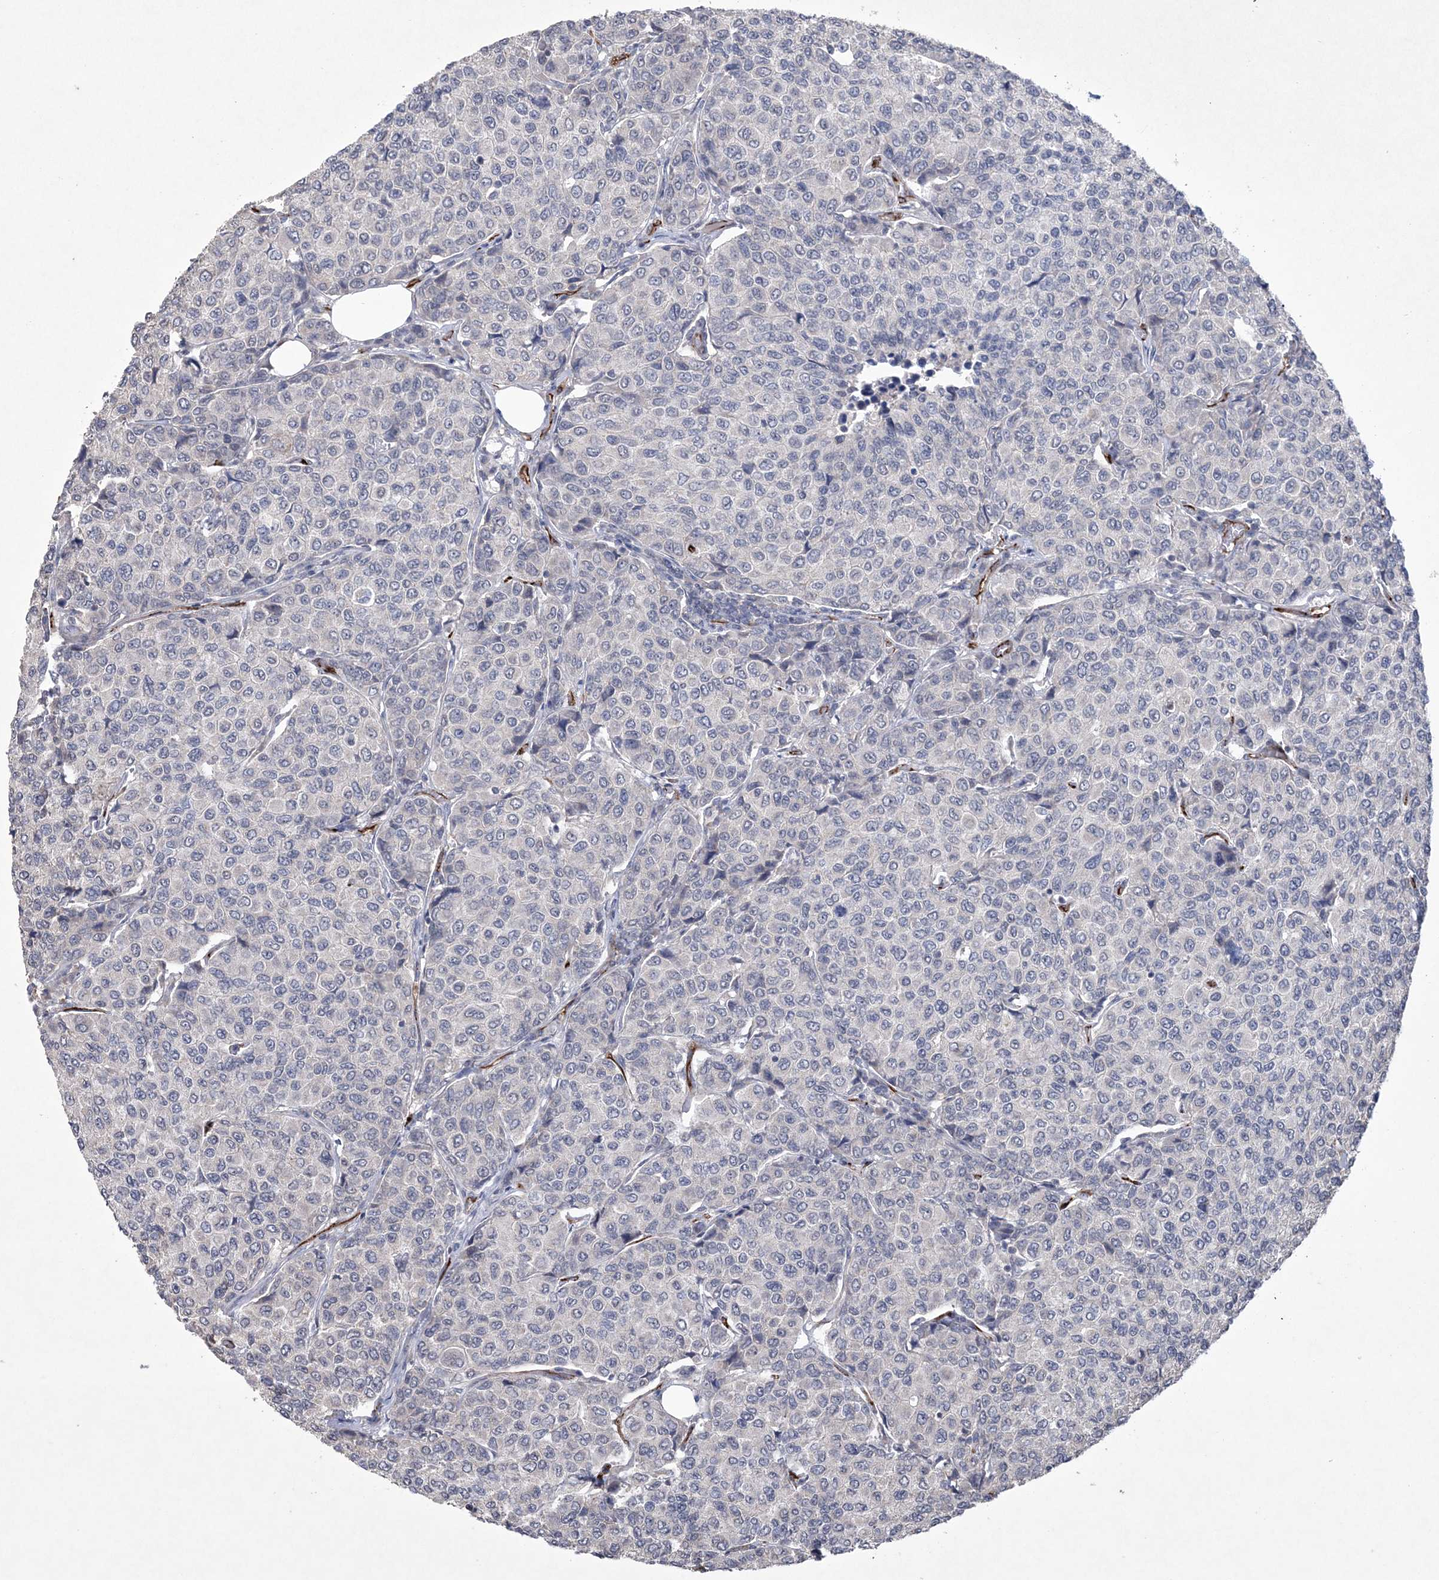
{"staining": {"intensity": "negative", "quantity": "none", "location": "none"}, "tissue": "breast cancer", "cell_type": "Tumor cells", "image_type": "cancer", "snomed": [{"axis": "morphology", "description": "Duct carcinoma"}, {"axis": "topography", "description": "Breast"}], "caption": "This is an immunohistochemistry (IHC) histopathology image of human invasive ductal carcinoma (breast). There is no expression in tumor cells.", "gene": "DPCD", "patient": {"sex": "female", "age": 55}}